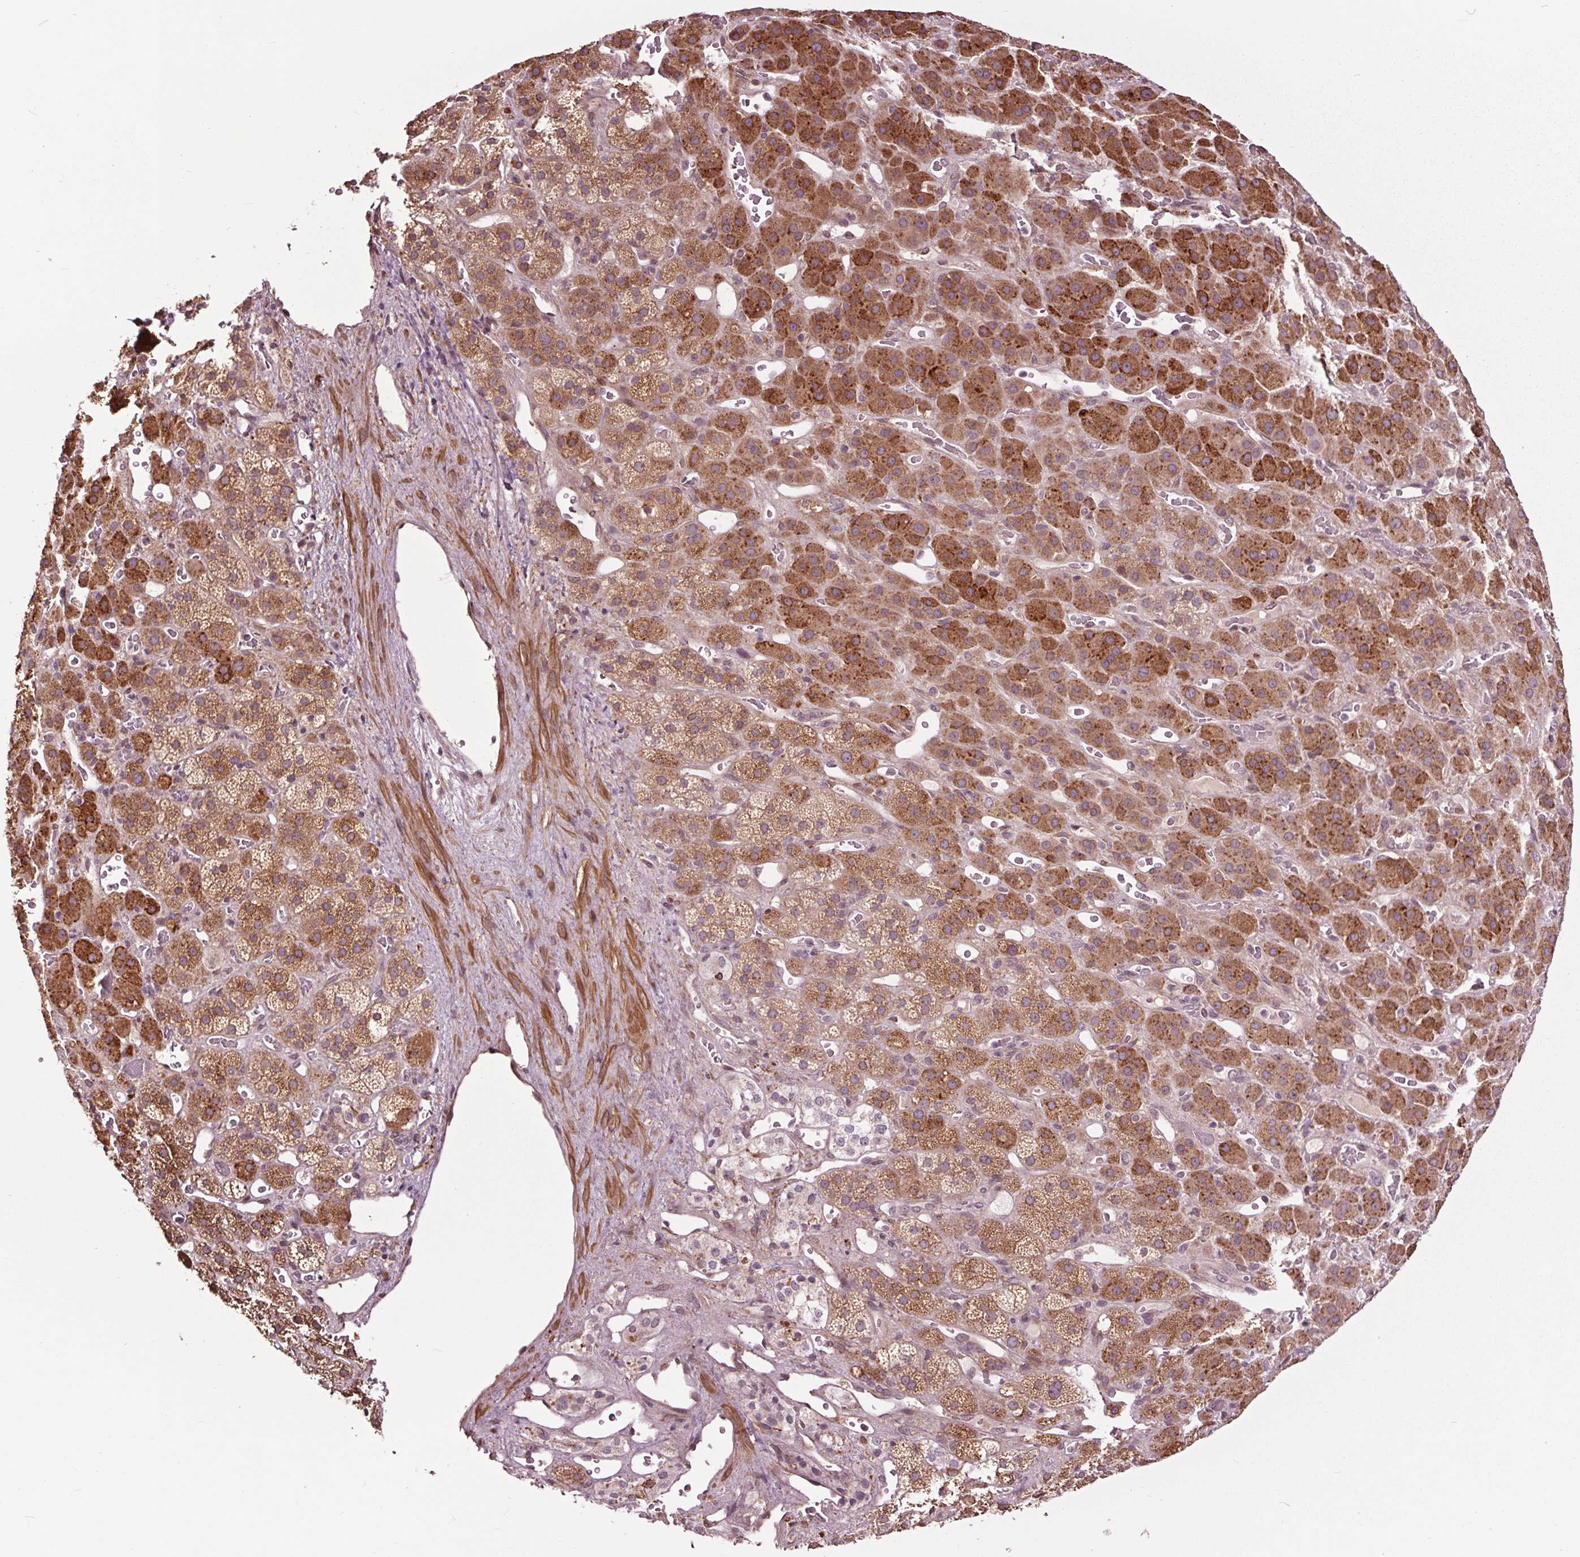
{"staining": {"intensity": "strong", "quantity": "25%-75%", "location": "cytoplasmic/membranous"}, "tissue": "adrenal gland", "cell_type": "Glandular cells", "image_type": "normal", "snomed": [{"axis": "morphology", "description": "Normal tissue, NOS"}, {"axis": "topography", "description": "Adrenal gland"}], "caption": "Immunohistochemistry (DAB) staining of unremarkable human adrenal gland shows strong cytoplasmic/membranous protein expression in approximately 25%-75% of glandular cells.", "gene": "HAUS5", "patient": {"sex": "male", "age": 57}}